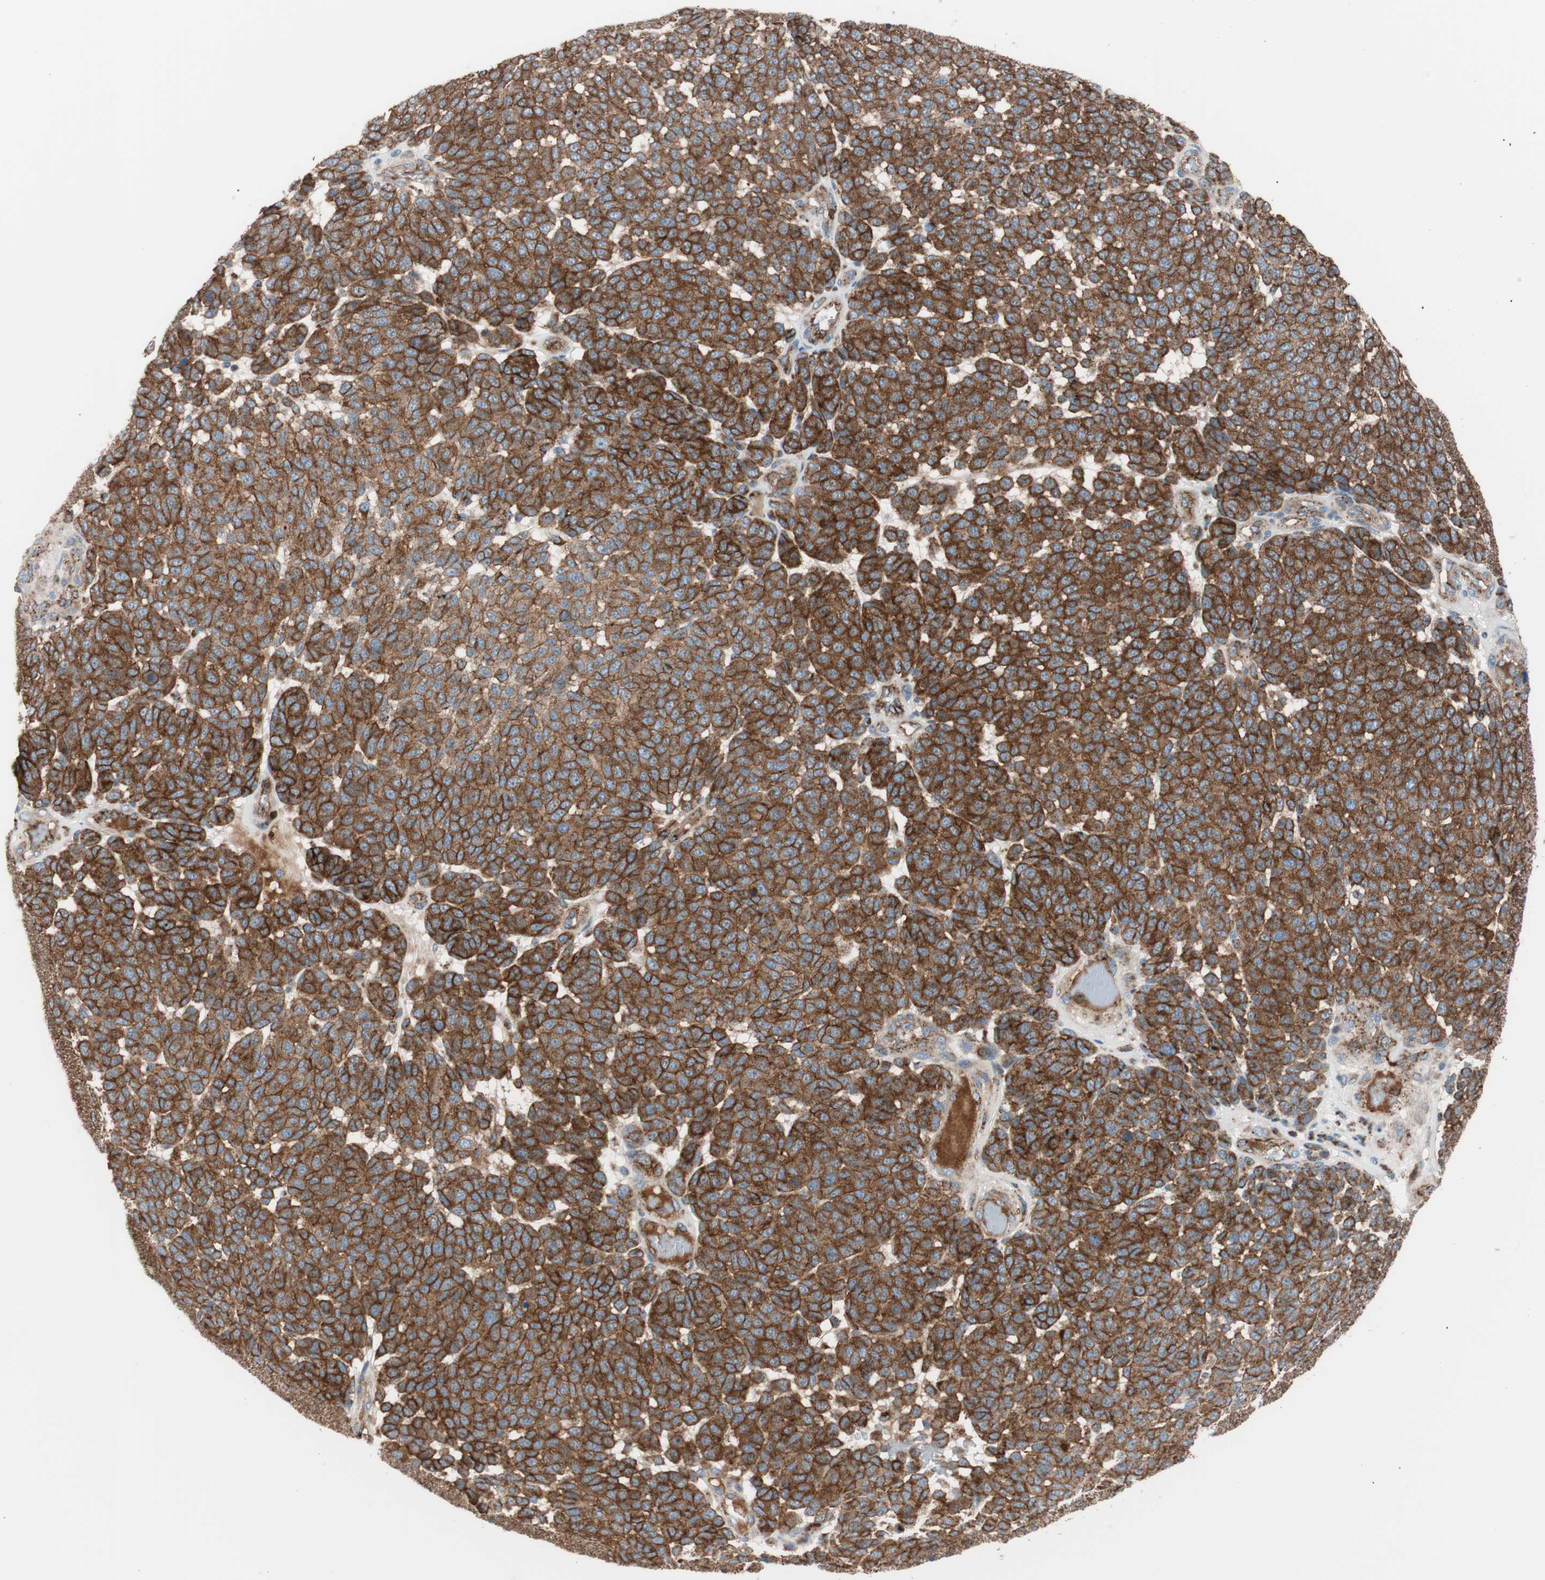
{"staining": {"intensity": "strong", "quantity": ">75%", "location": "cytoplasmic/membranous"}, "tissue": "melanoma", "cell_type": "Tumor cells", "image_type": "cancer", "snomed": [{"axis": "morphology", "description": "Malignant melanoma, NOS"}, {"axis": "topography", "description": "Skin"}], "caption": "This image displays malignant melanoma stained with immunohistochemistry (IHC) to label a protein in brown. The cytoplasmic/membranous of tumor cells show strong positivity for the protein. Nuclei are counter-stained blue.", "gene": "FLOT2", "patient": {"sex": "male", "age": 59}}